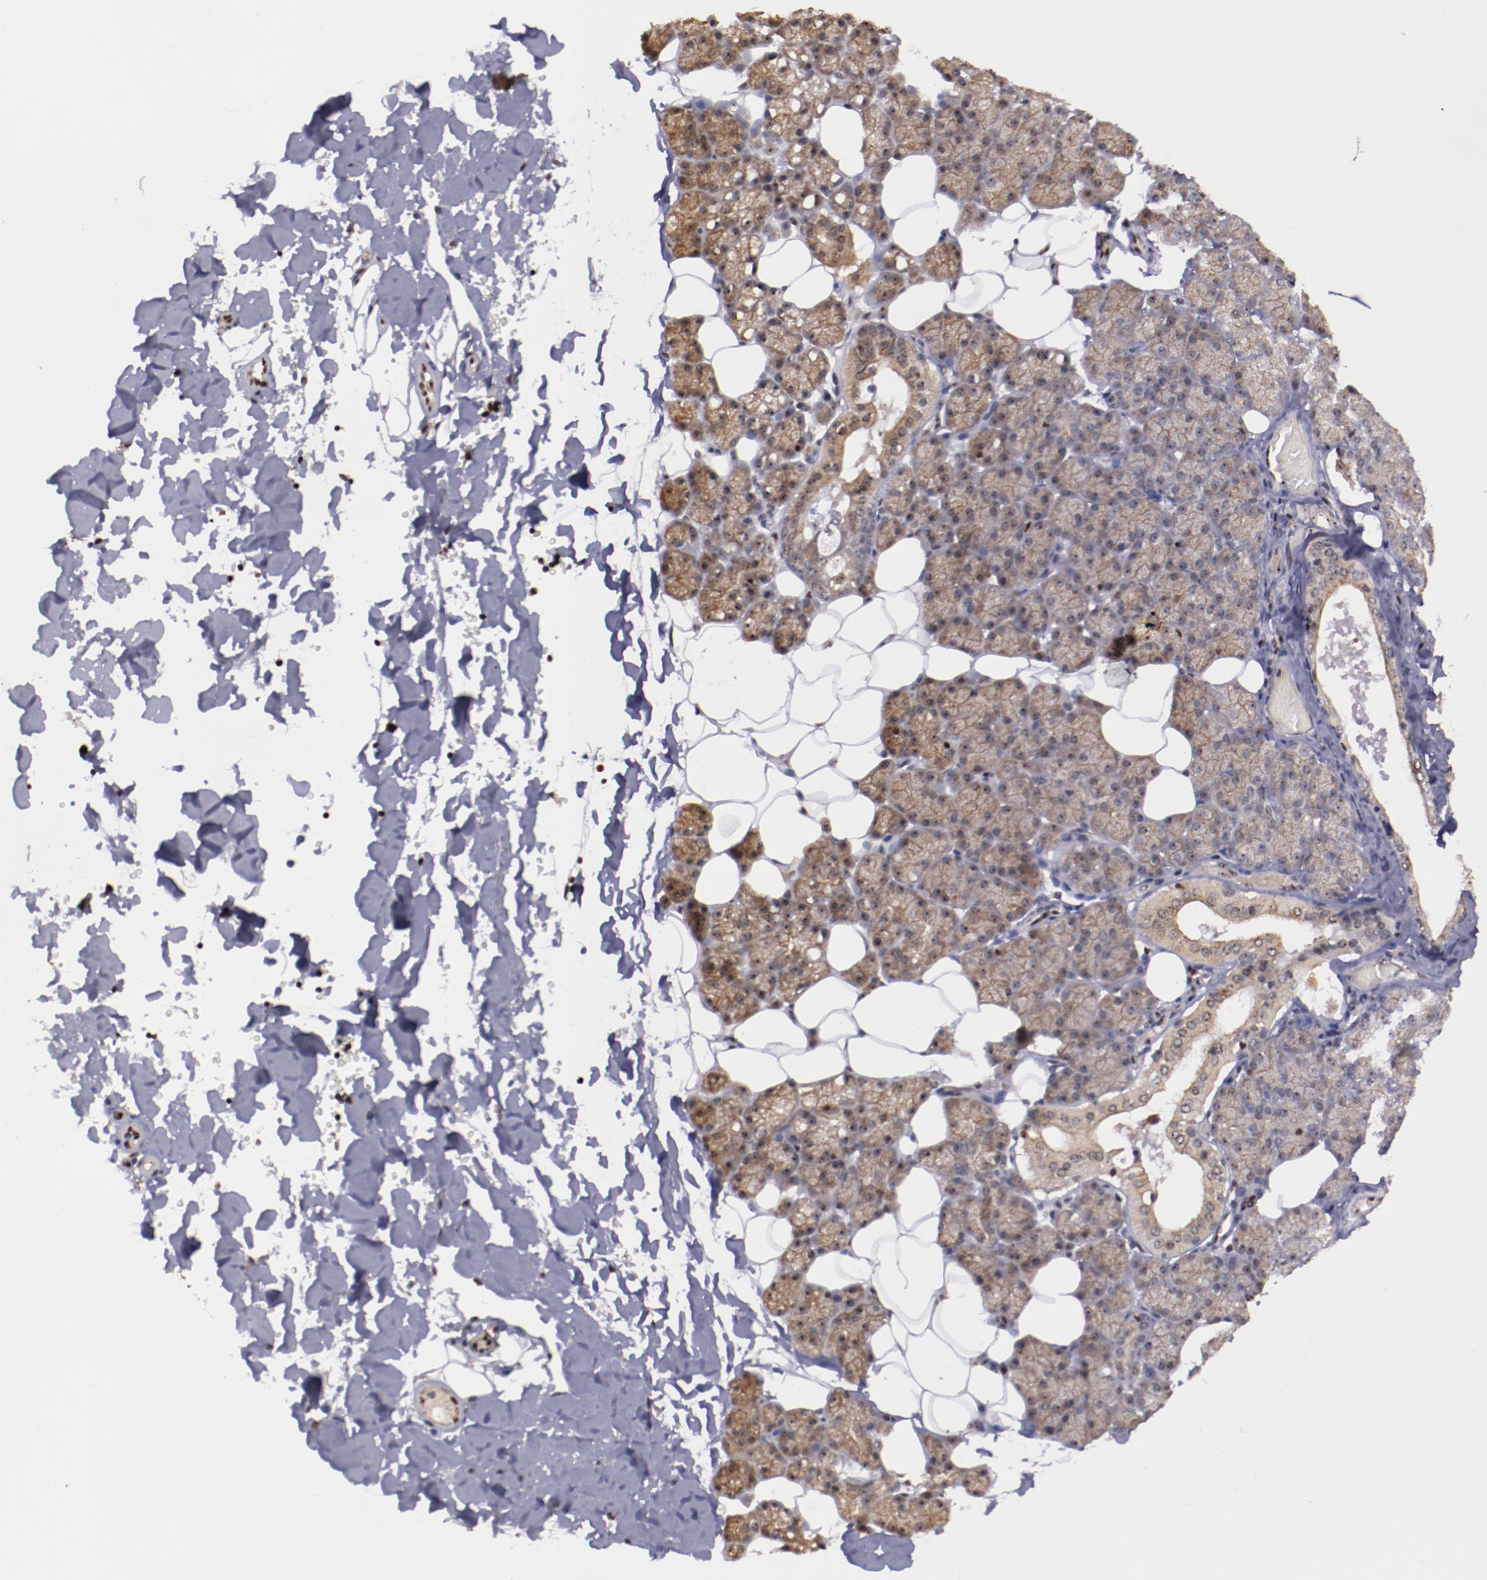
{"staining": {"intensity": "moderate", "quantity": ">75%", "location": "cytoplasmic/membranous,nuclear"}, "tissue": "salivary gland", "cell_type": "Glandular cells", "image_type": "normal", "snomed": [{"axis": "morphology", "description": "Normal tissue, NOS"}, {"axis": "topography", "description": "Lymph node"}, {"axis": "topography", "description": "Salivary gland"}], "caption": "A histopathology image of human salivary gland stained for a protein shows moderate cytoplasmic/membranous,nuclear brown staining in glandular cells.", "gene": "DDX24", "patient": {"sex": "male", "age": 8}}